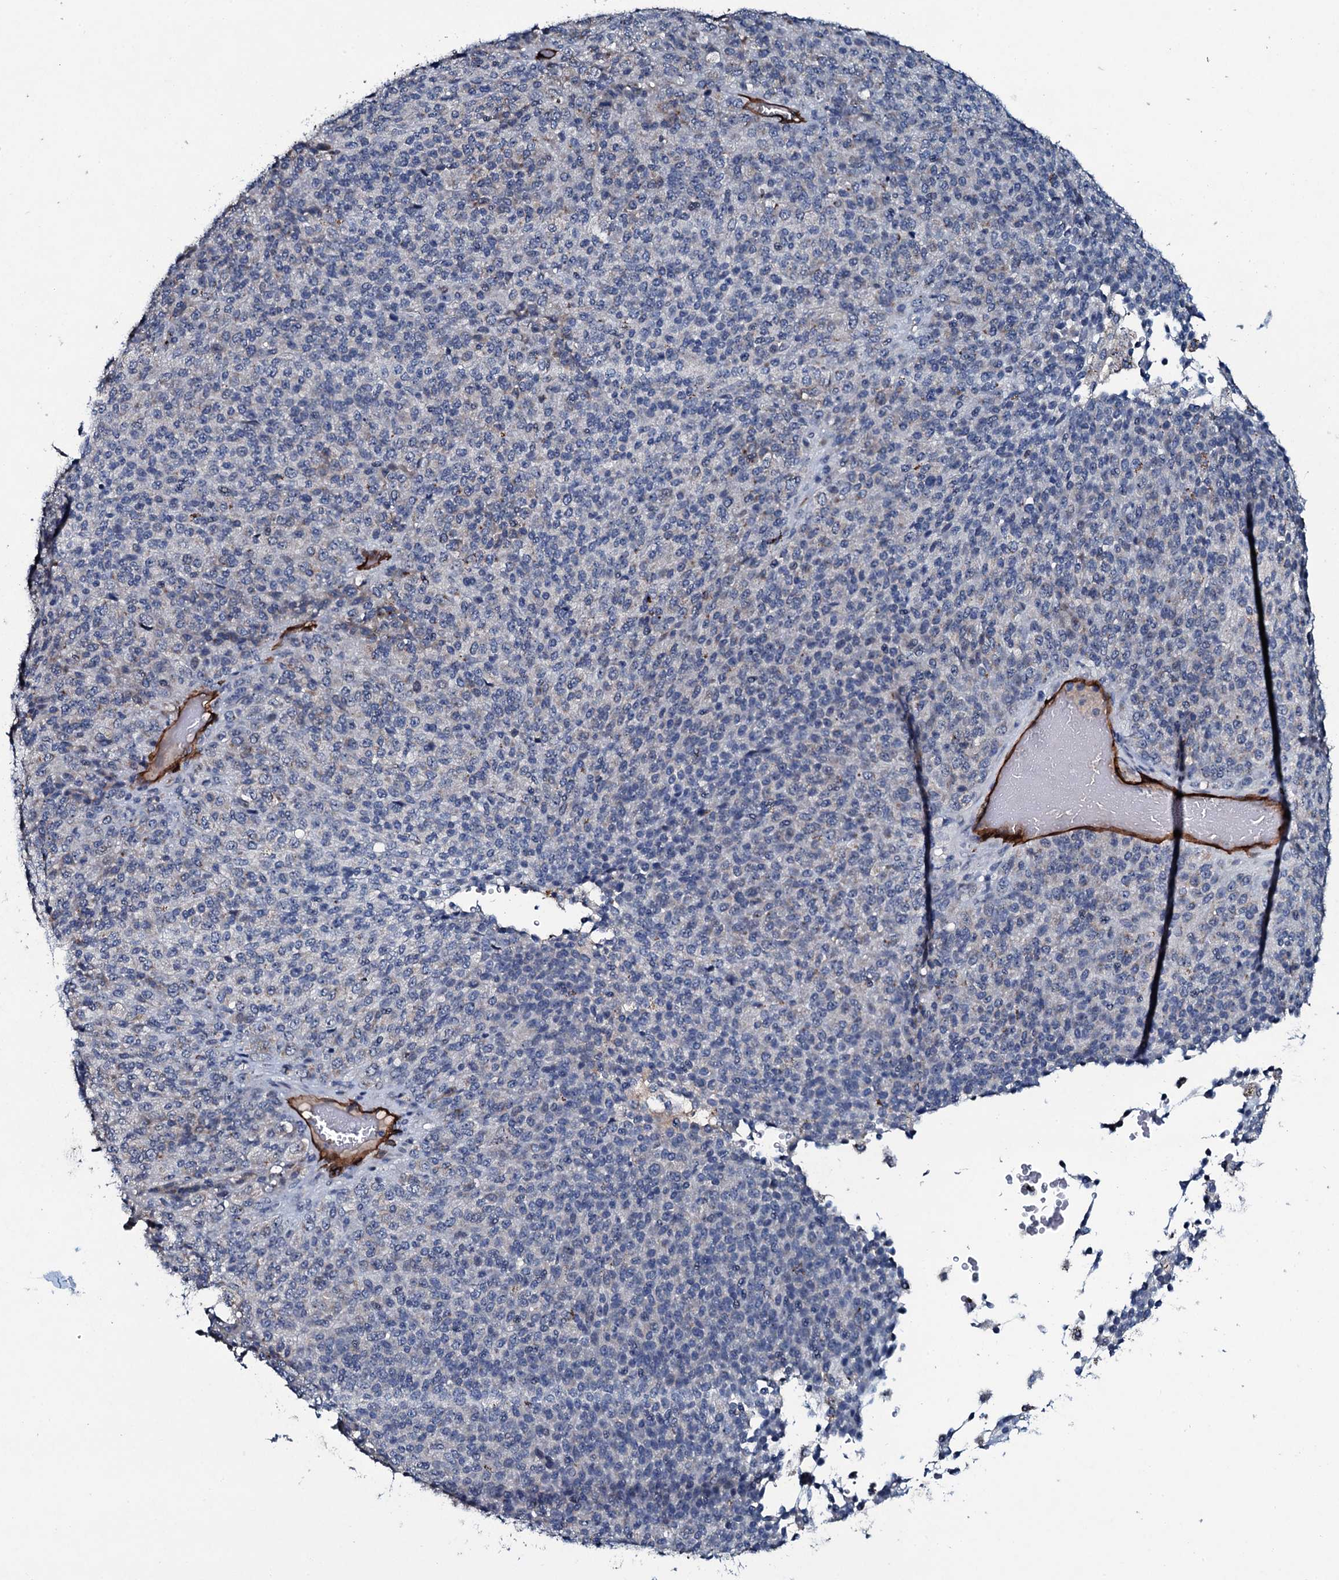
{"staining": {"intensity": "negative", "quantity": "none", "location": "none"}, "tissue": "melanoma", "cell_type": "Tumor cells", "image_type": "cancer", "snomed": [{"axis": "morphology", "description": "Malignant melanoma, Metastatic site"}, {"axis": "topography", "description": "Brain"}], "caption": "This image is of malignant melanoma (metastatic site) stained with immunohistochemistry to label a protein in brown with the nuclei are counter-stained blue. There is no positivity in tumor cells.", "gene": "CLEC14A", "patient": {"sex": "female", "age": 56}}